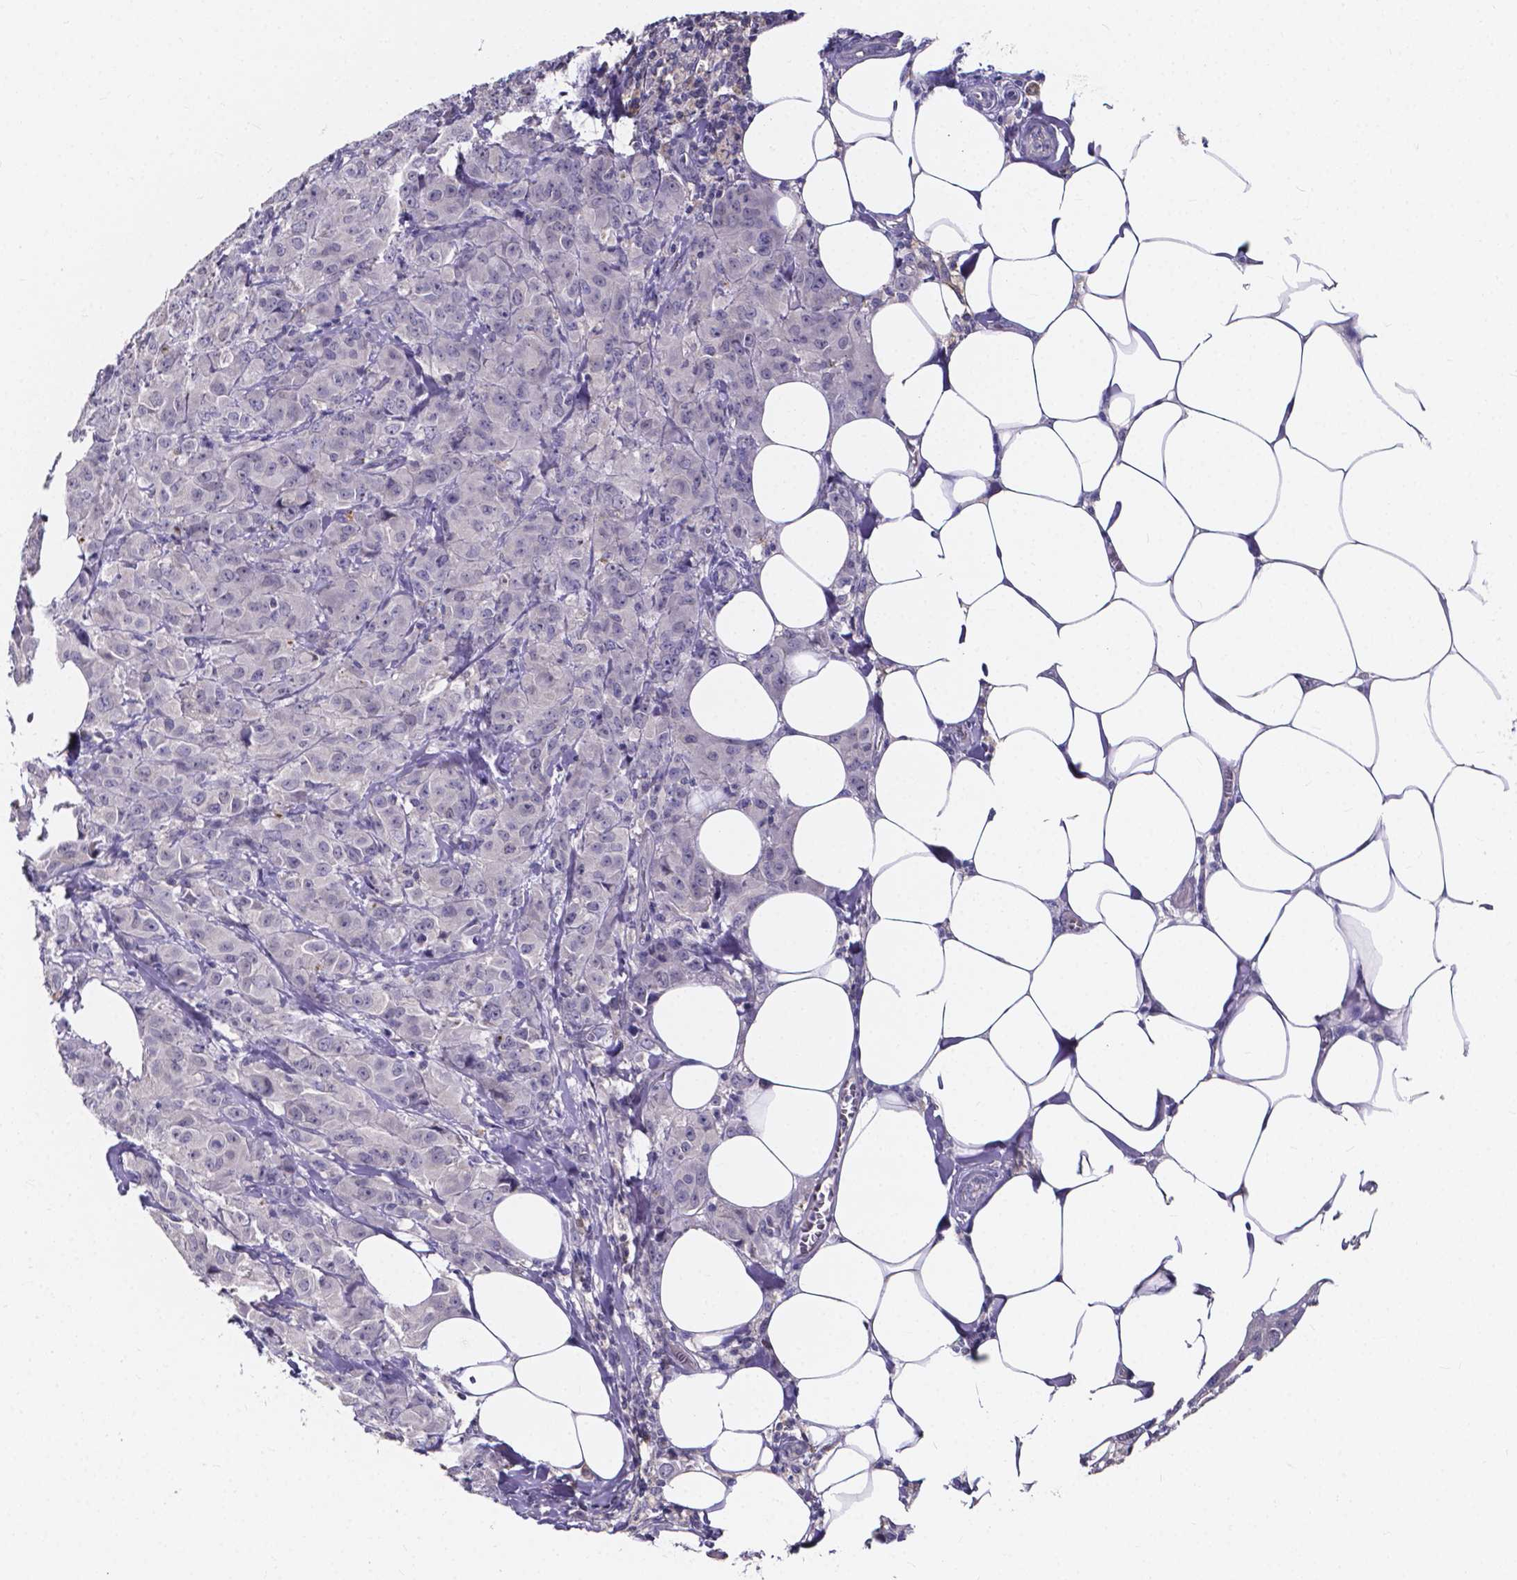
{"staining": {"intensity": "negative", "quantity": "none", "location": "none"}, "tissue": "breast cancer", "cell_type": "Tumor cells", "image_type": "cancer", "snomed": [{"axis": "morphology", "description": "Normal tissue, NOS"}, {"axis": "morphology", "description": "Duct carcinoma"}, {"axis": "topography", "description": "Breast"}], "caption": "High magnification brightfield microscopy of infiltrating ductal carcinoma (breast) stained with DAB (brown) and counterstained with hematoxylin (blue): tumor cells show no significant expression.", "gene": "SPOCD1", "patient": {"sex": "female", "age": 43}}